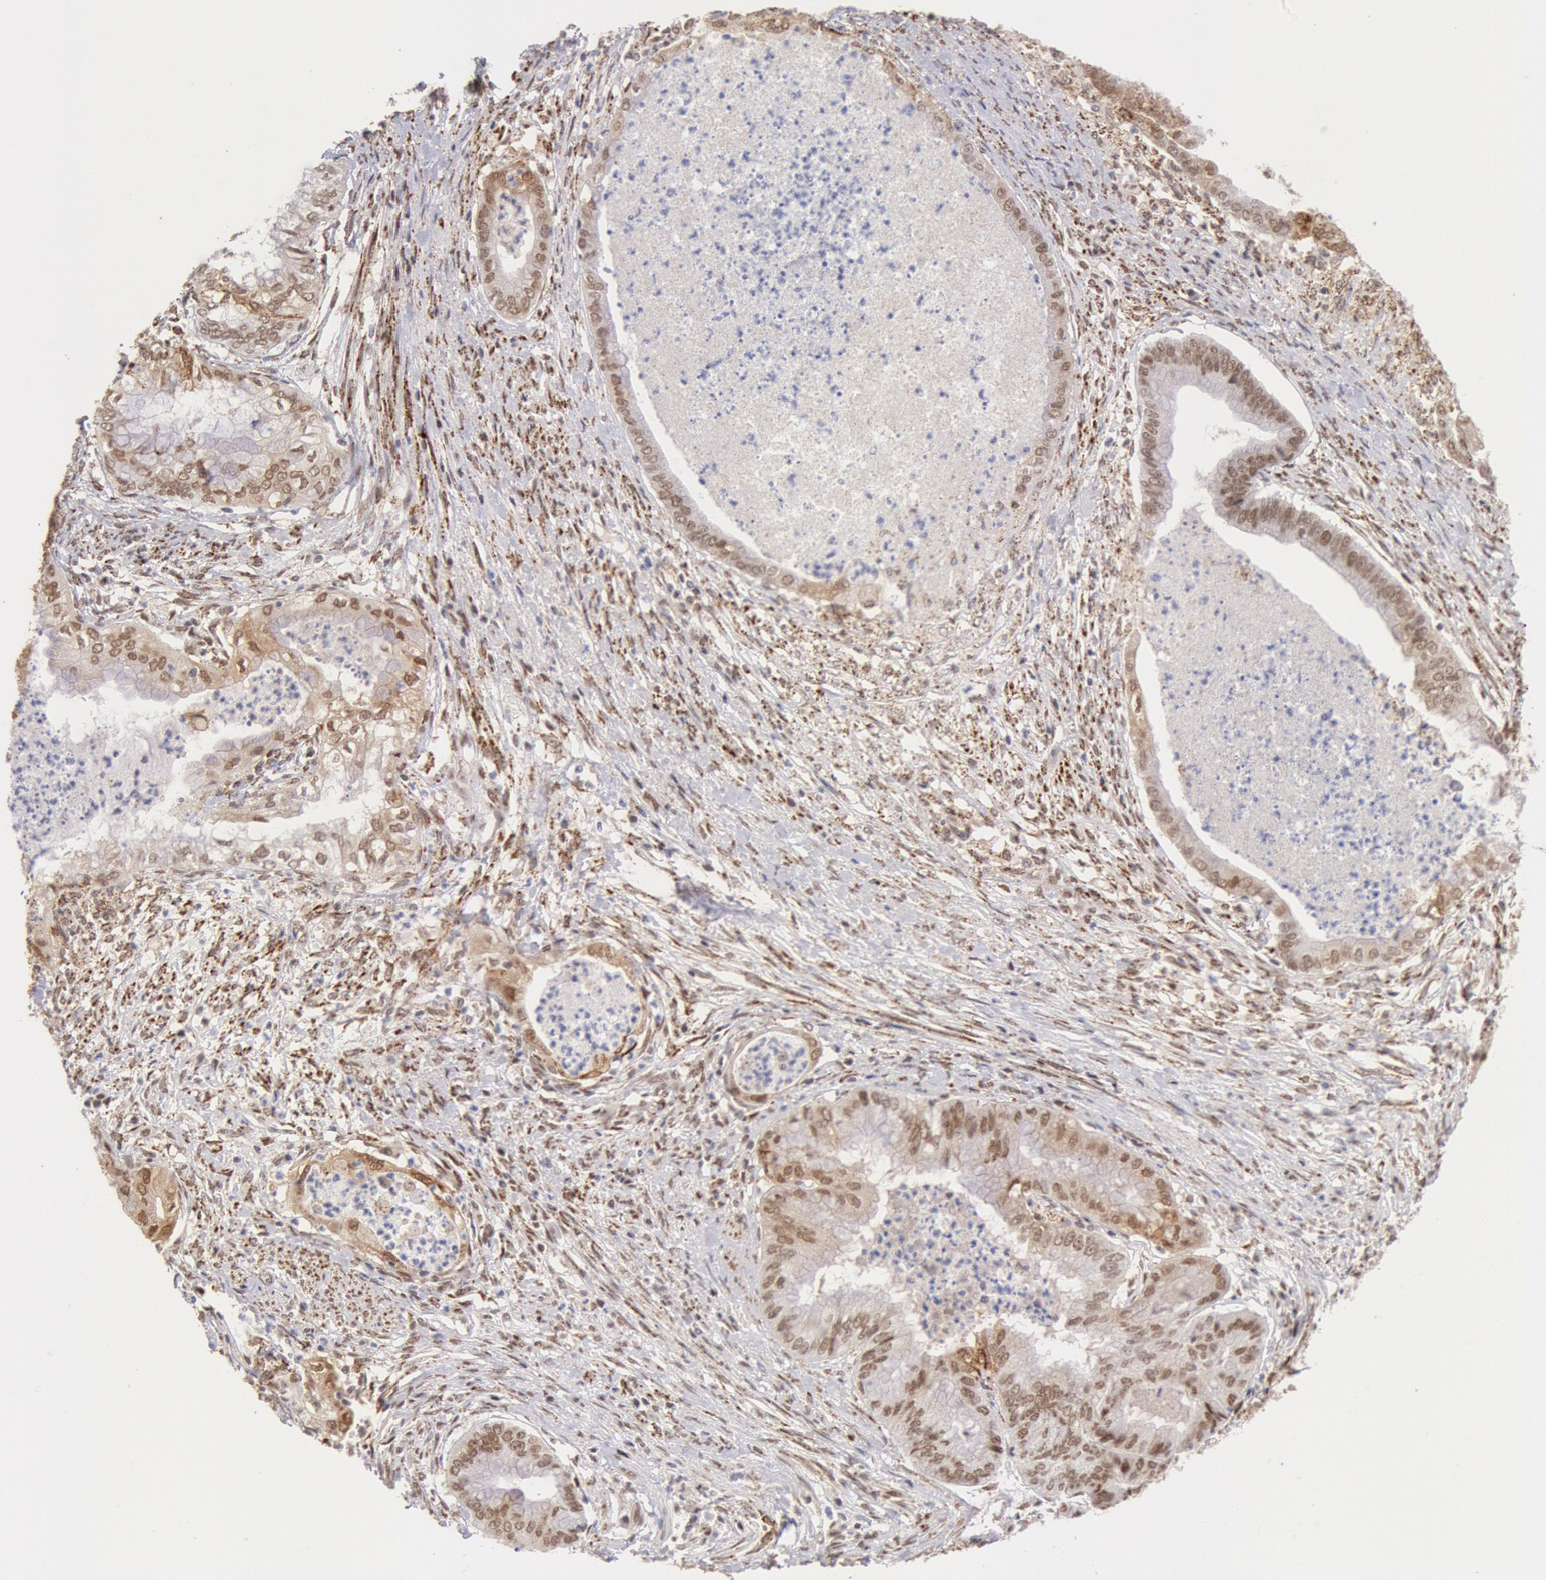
{"staining": {"intensity": "moderate", "quantity": ">75%", "location": "nuclear"}, "tissue": "endometrial cancer", "cell_type": "Tumor cells", "image_type": "cancer", "snomed": [{"axis": "morphology", "description": "Necrosis, NOS"}, {"axis": "morphology", "description": "Adenocarcinoma, NOS"}, {"axis": "topography", "description": "Endometrium"}], "caption": "Immunohistochemistry (IHC) of human adenocarcinoma (endometrial) demonstrates medium levels of moderate nuclear expression in about >75% of tumor cells. The protein of interest is shown in brown color, while the nuclei are stained blue.", "gene": "CDKN2B", "patient": {"sex": "female", "age": 79}}